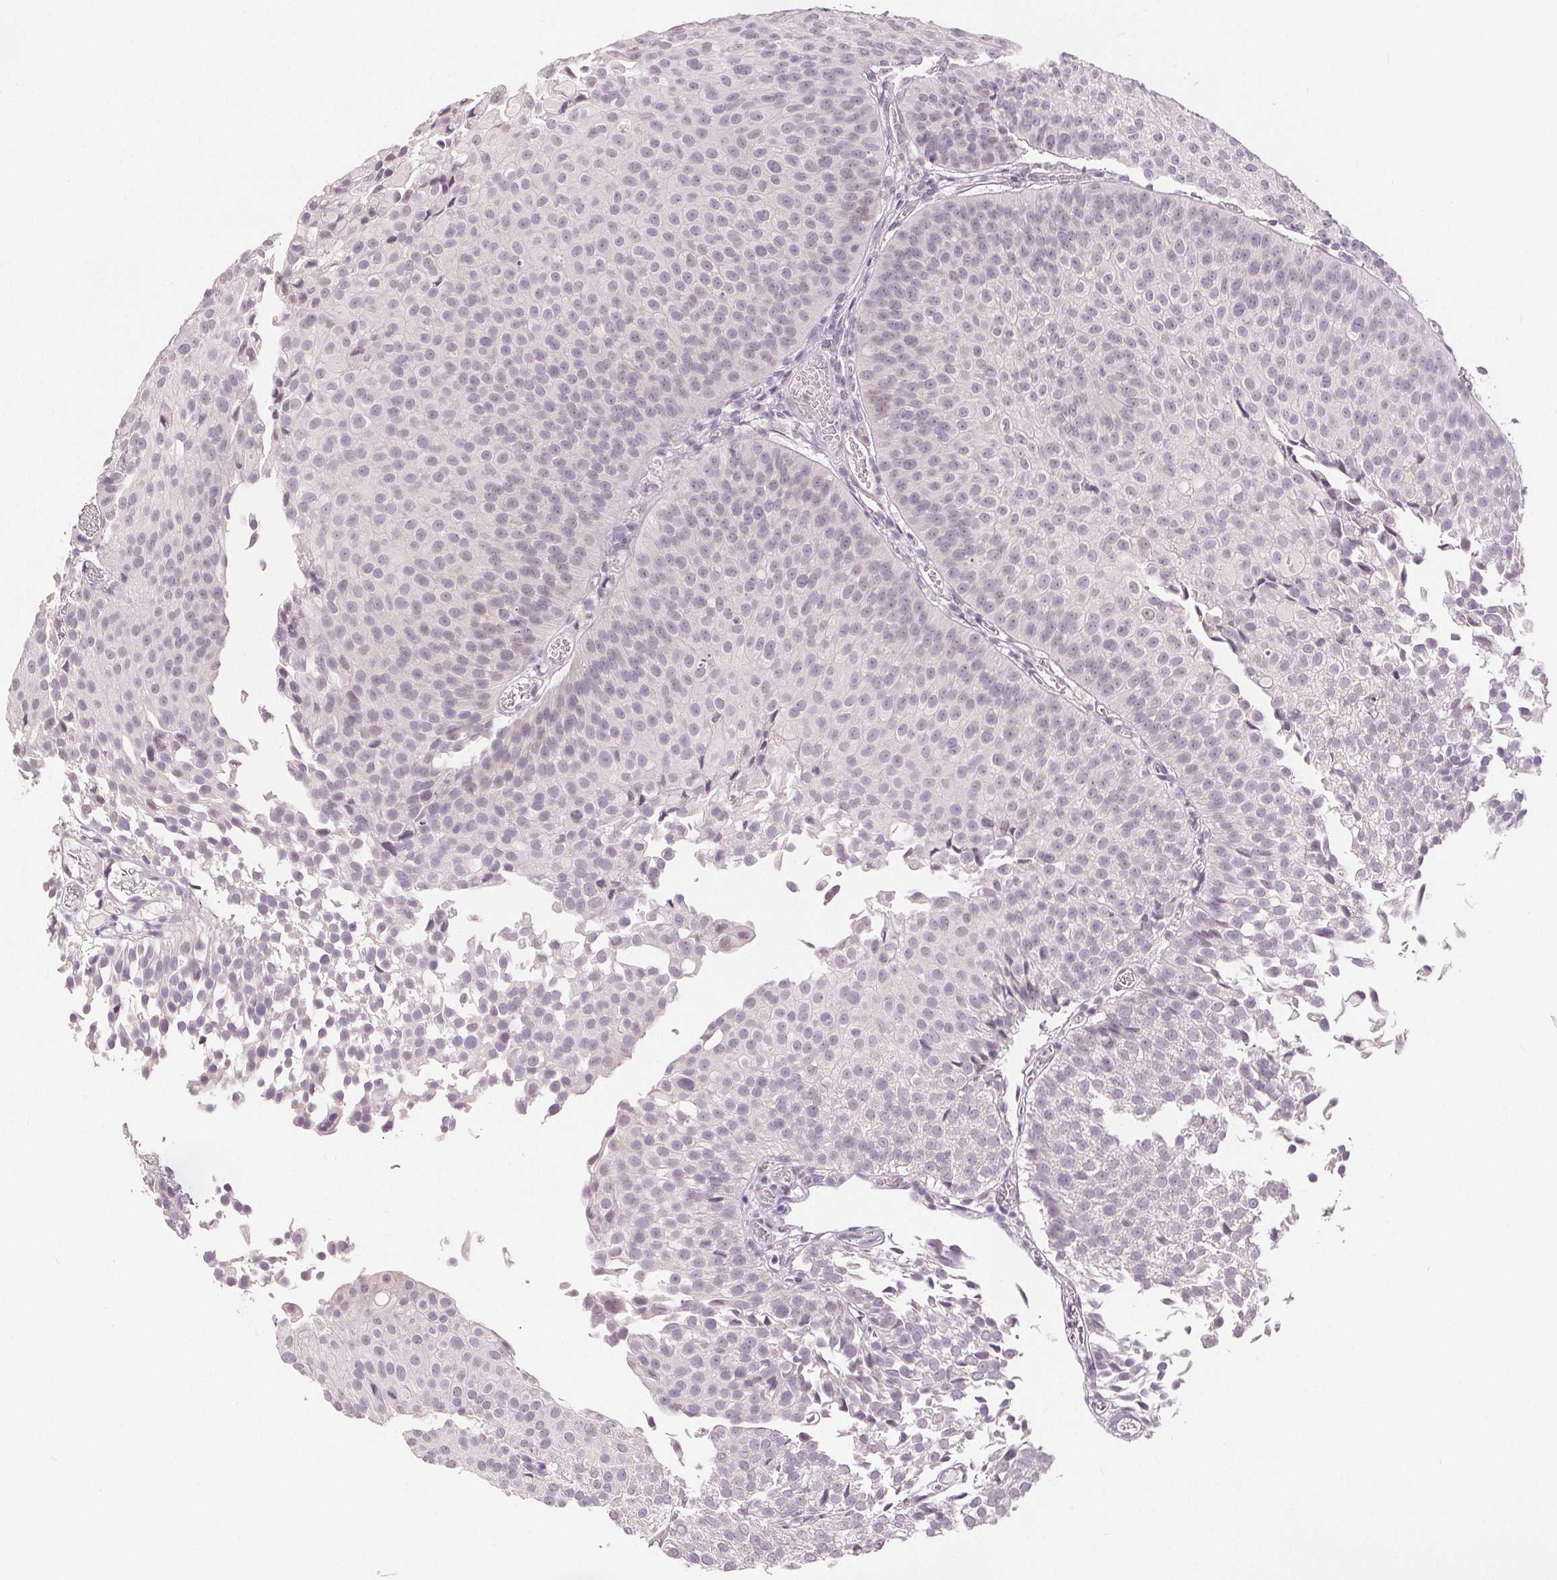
{"staining": {"intensity": "negative", "quantity": "none", "location": "none"}, "tissue": "urothelial cancer", "cell_type": "Tumor cells", "image_type": "cancer", "snomed": [{"axis": "morphology", "description": "Urothelial carcinoma, Low grade"}, {"axis": "topography", "description": "Urinary bladder"}], "caption": "Immunohistochemical staining of urothelial cancer reveals no significant staining in tumor cells.", "gene": "SLC27A5", "patient": {"sex": "male", "age": 80}}